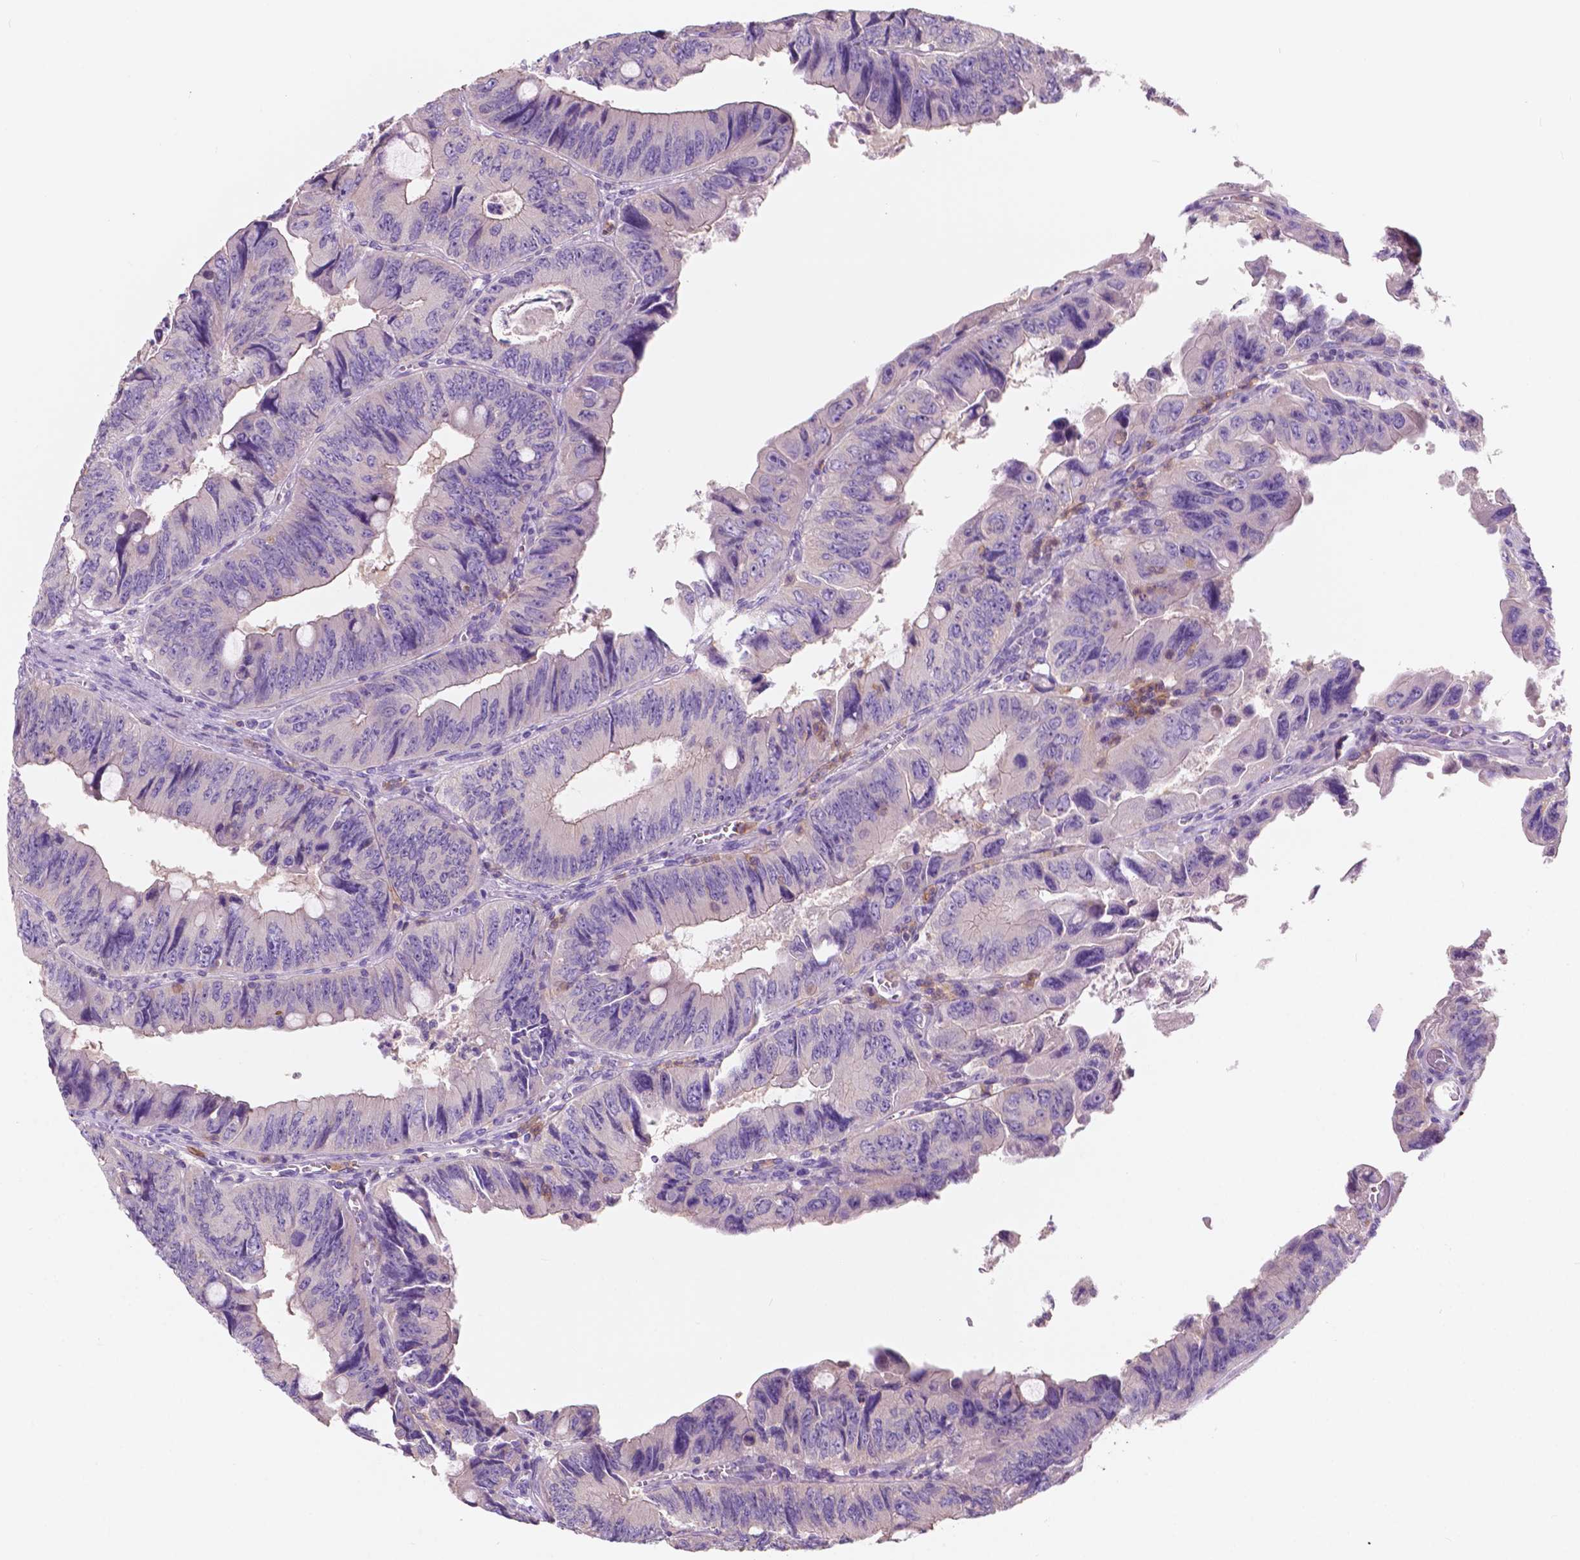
{"staining": {"intensity": "negative", "quantity": "none", "location": "none"}, "tissue": "colorectal cancer", "cell_type": "Tumor cells", "image_type": "cancer", "snomed": [{"axis": "morphology", "description": "Adenocarcinoma, NOS"}, {"axis": "topography", "description": "Colon"}], "caption": "This is an IHC photomicrograph of human colorectal adenocarcinoma. There is no staining in tumor cells.", "gene": "SEMA4A", "patient": {"sex": "female", "age": 84}}